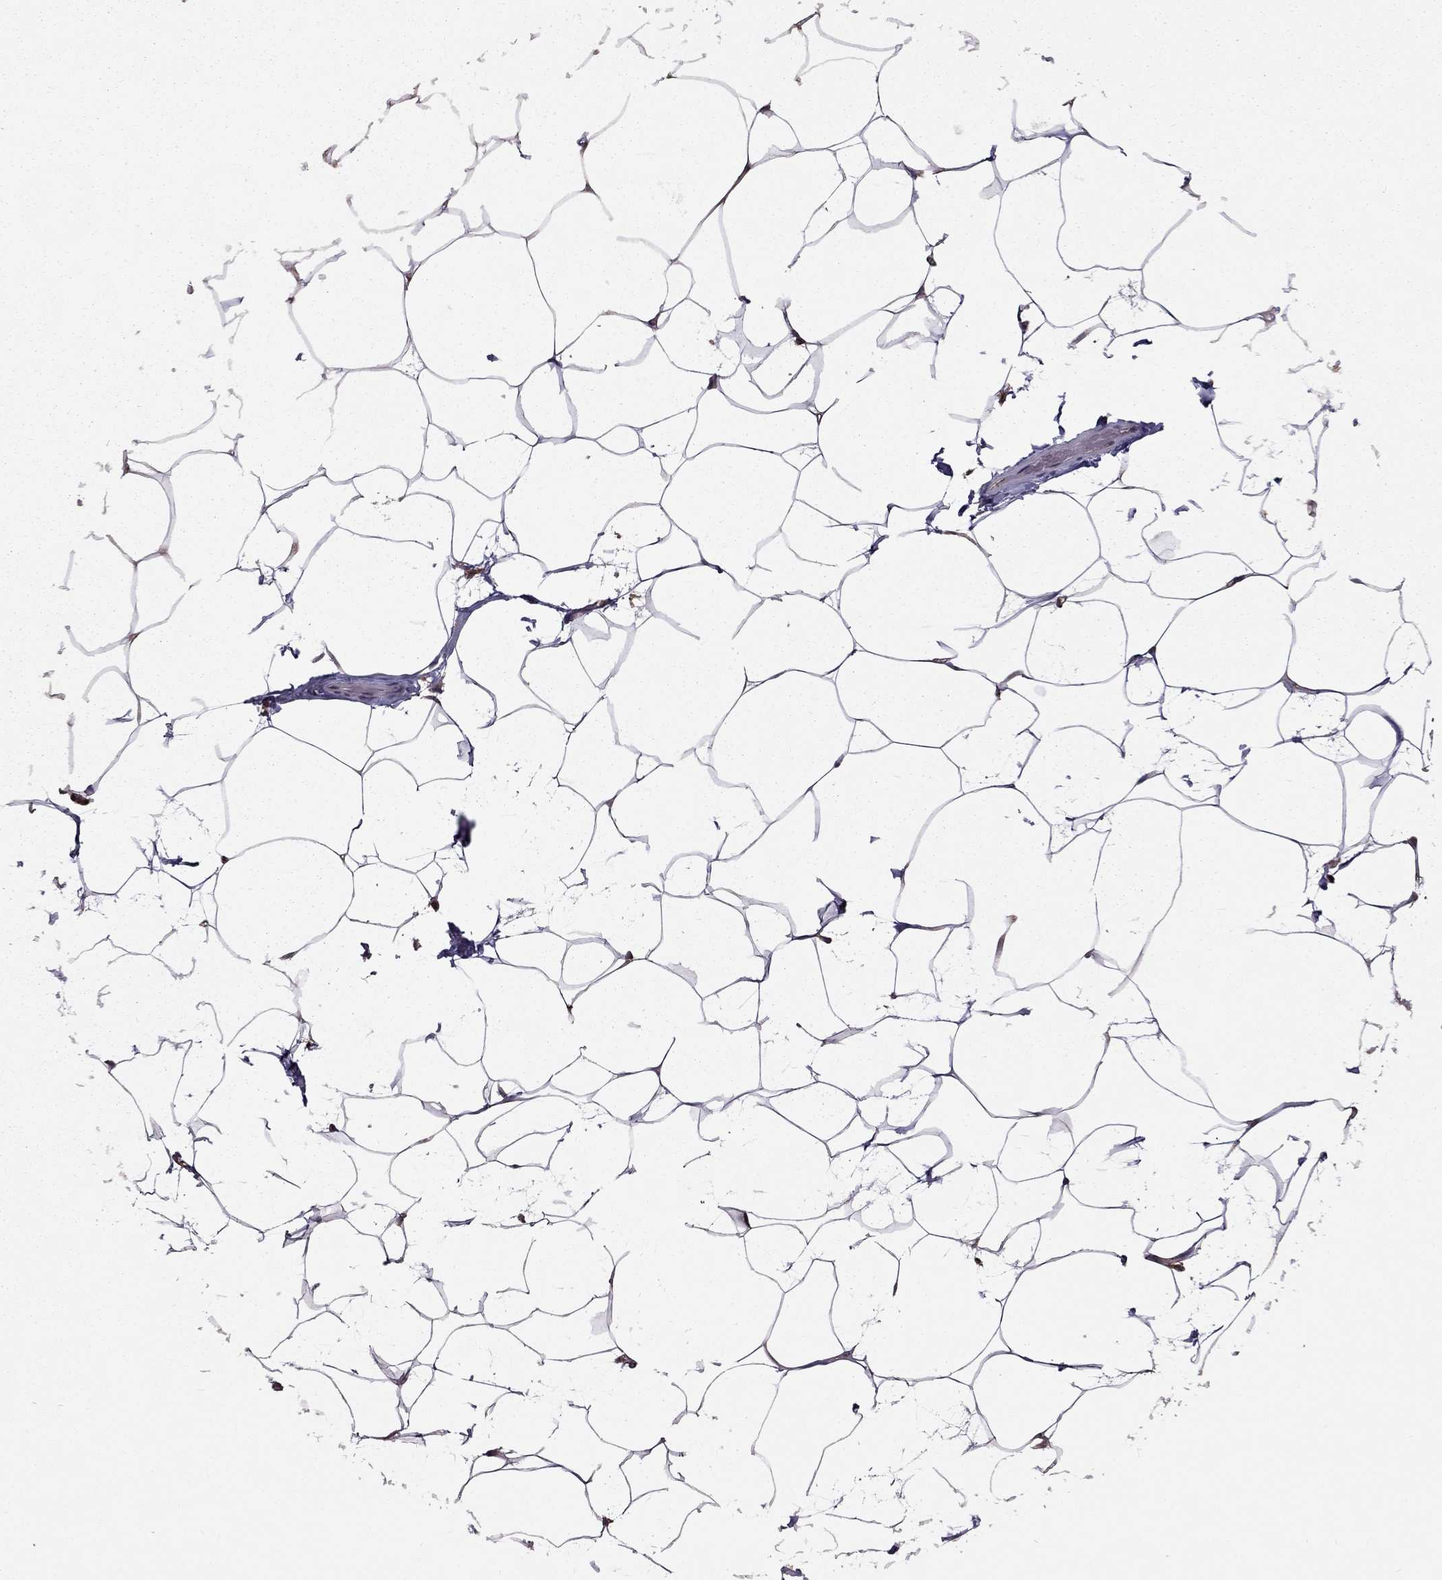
{"staining": {"intensity": "negative", "quantity": "none", "location": "none"}, "tissue": "breast", "cell_type": "Adipocytes", "image_type": "normal", "snomed": [{"axis": "morphology", "description": "Normal tissue, NOS"}, {"axis": "topography", "description": "Breast"}], "caption": "A micrograph of breast stained for a protein exhibits no brown staining in adipocytes. The staining is performed using DAB (3,3'-diaminobenzidine) brown chromogen with nuclei counter-stained in using hematoxylin.", "gene": "IKBIP", "patient": {"sex": "female", "age": 32}}